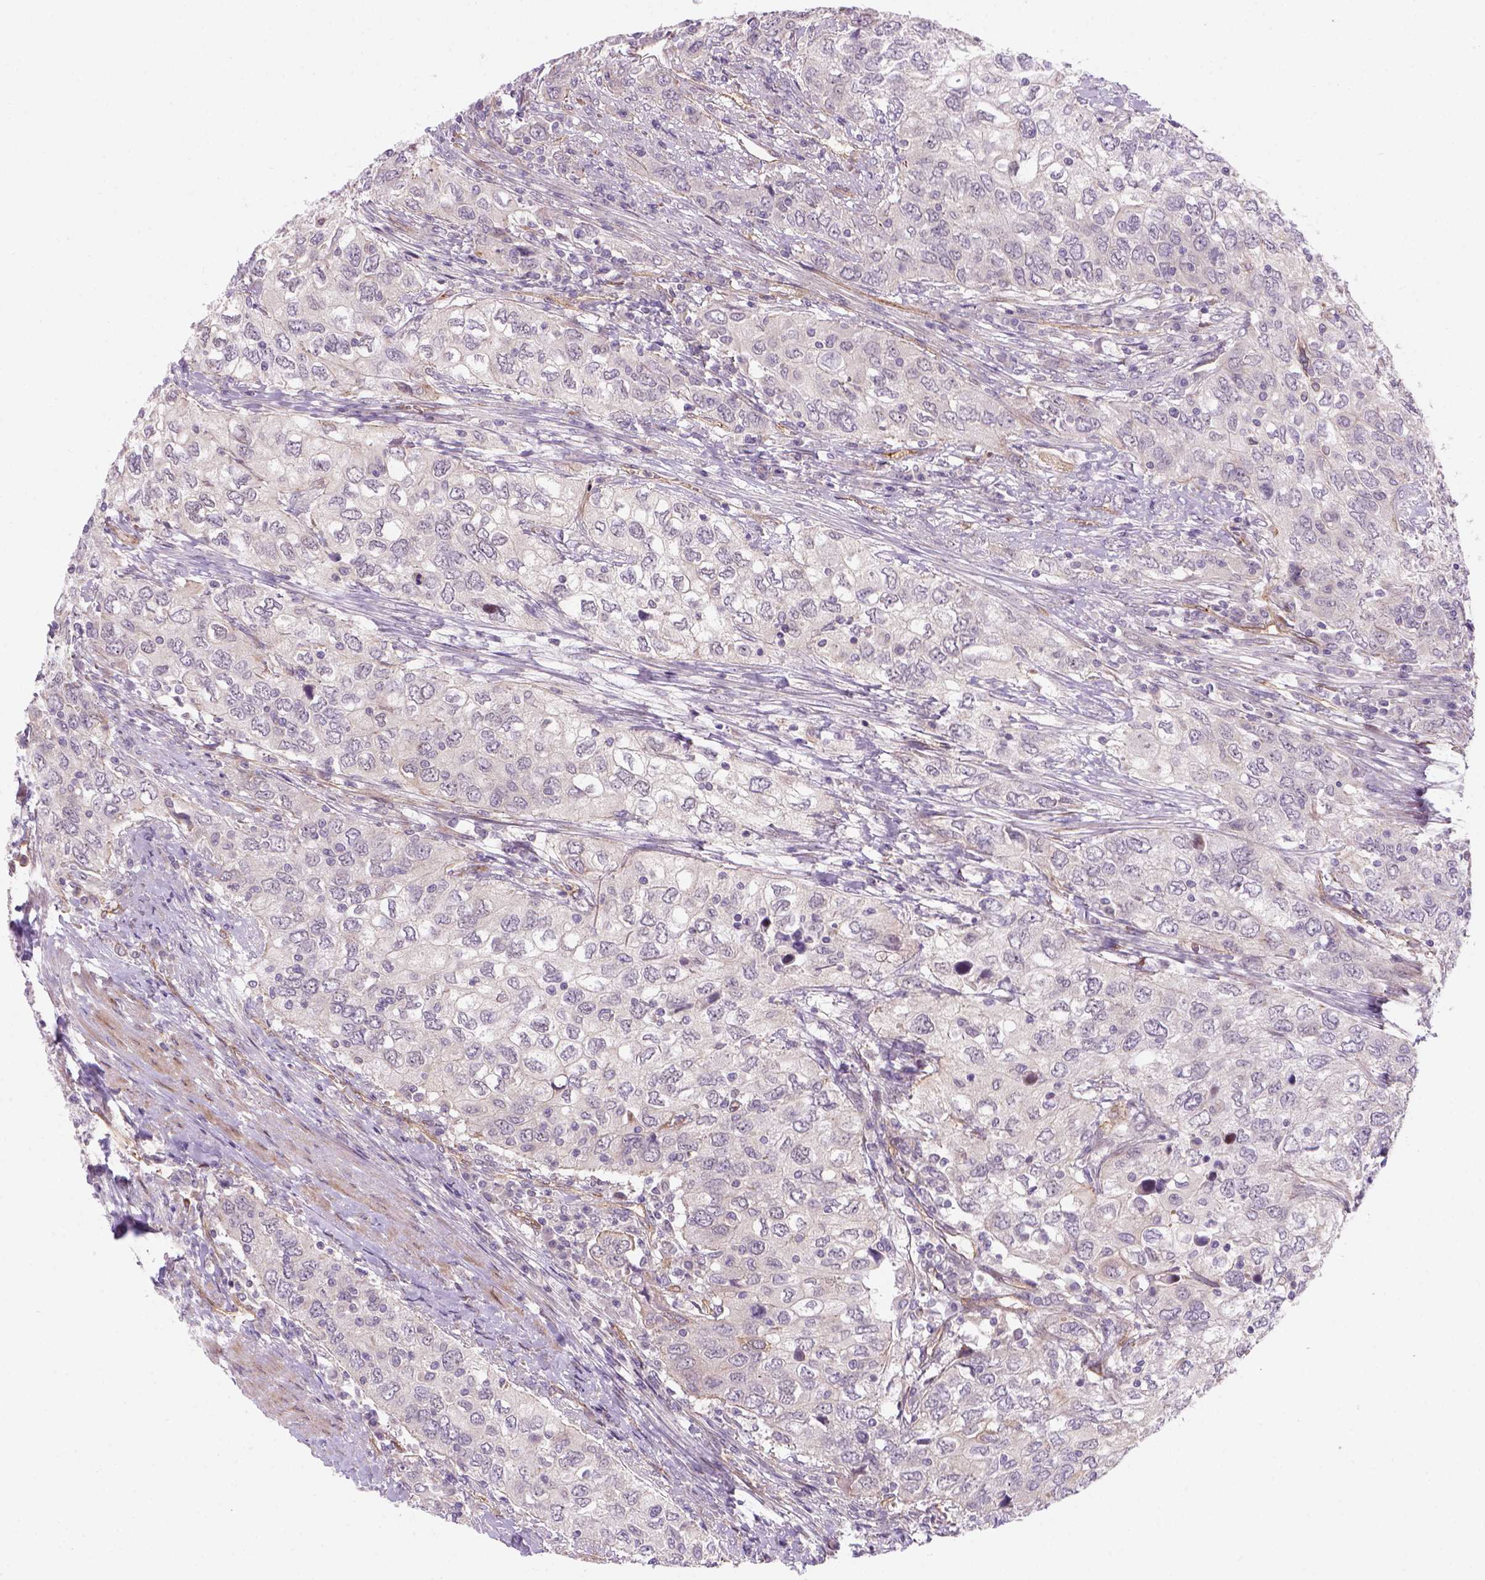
{"staining": {"intensity": "weak", "quantity": "25%-75%", "location": "cytoplasmic/membranous"}, "tissue": "urothelial cancer", "cell_type": "Tumor cells", "image_type": "cancer", "snomed": [{"axis": "morphology", "description": "Urothelial carcinoma, High grade"}, {"axis": "topography", "description": "Urinary bladder"}], "caption": "This micrograph displays urothelial carcinoma (high-grade) stained with immunohistochemistry (IHC) to label a protein in brown. The cytoplasmic/membranous of tumor cells show weak positivity for the protein. Nuclei are counter-stained blue.", "gene": "VSTM5", "patient": {"sex": "male", "age": 76}}